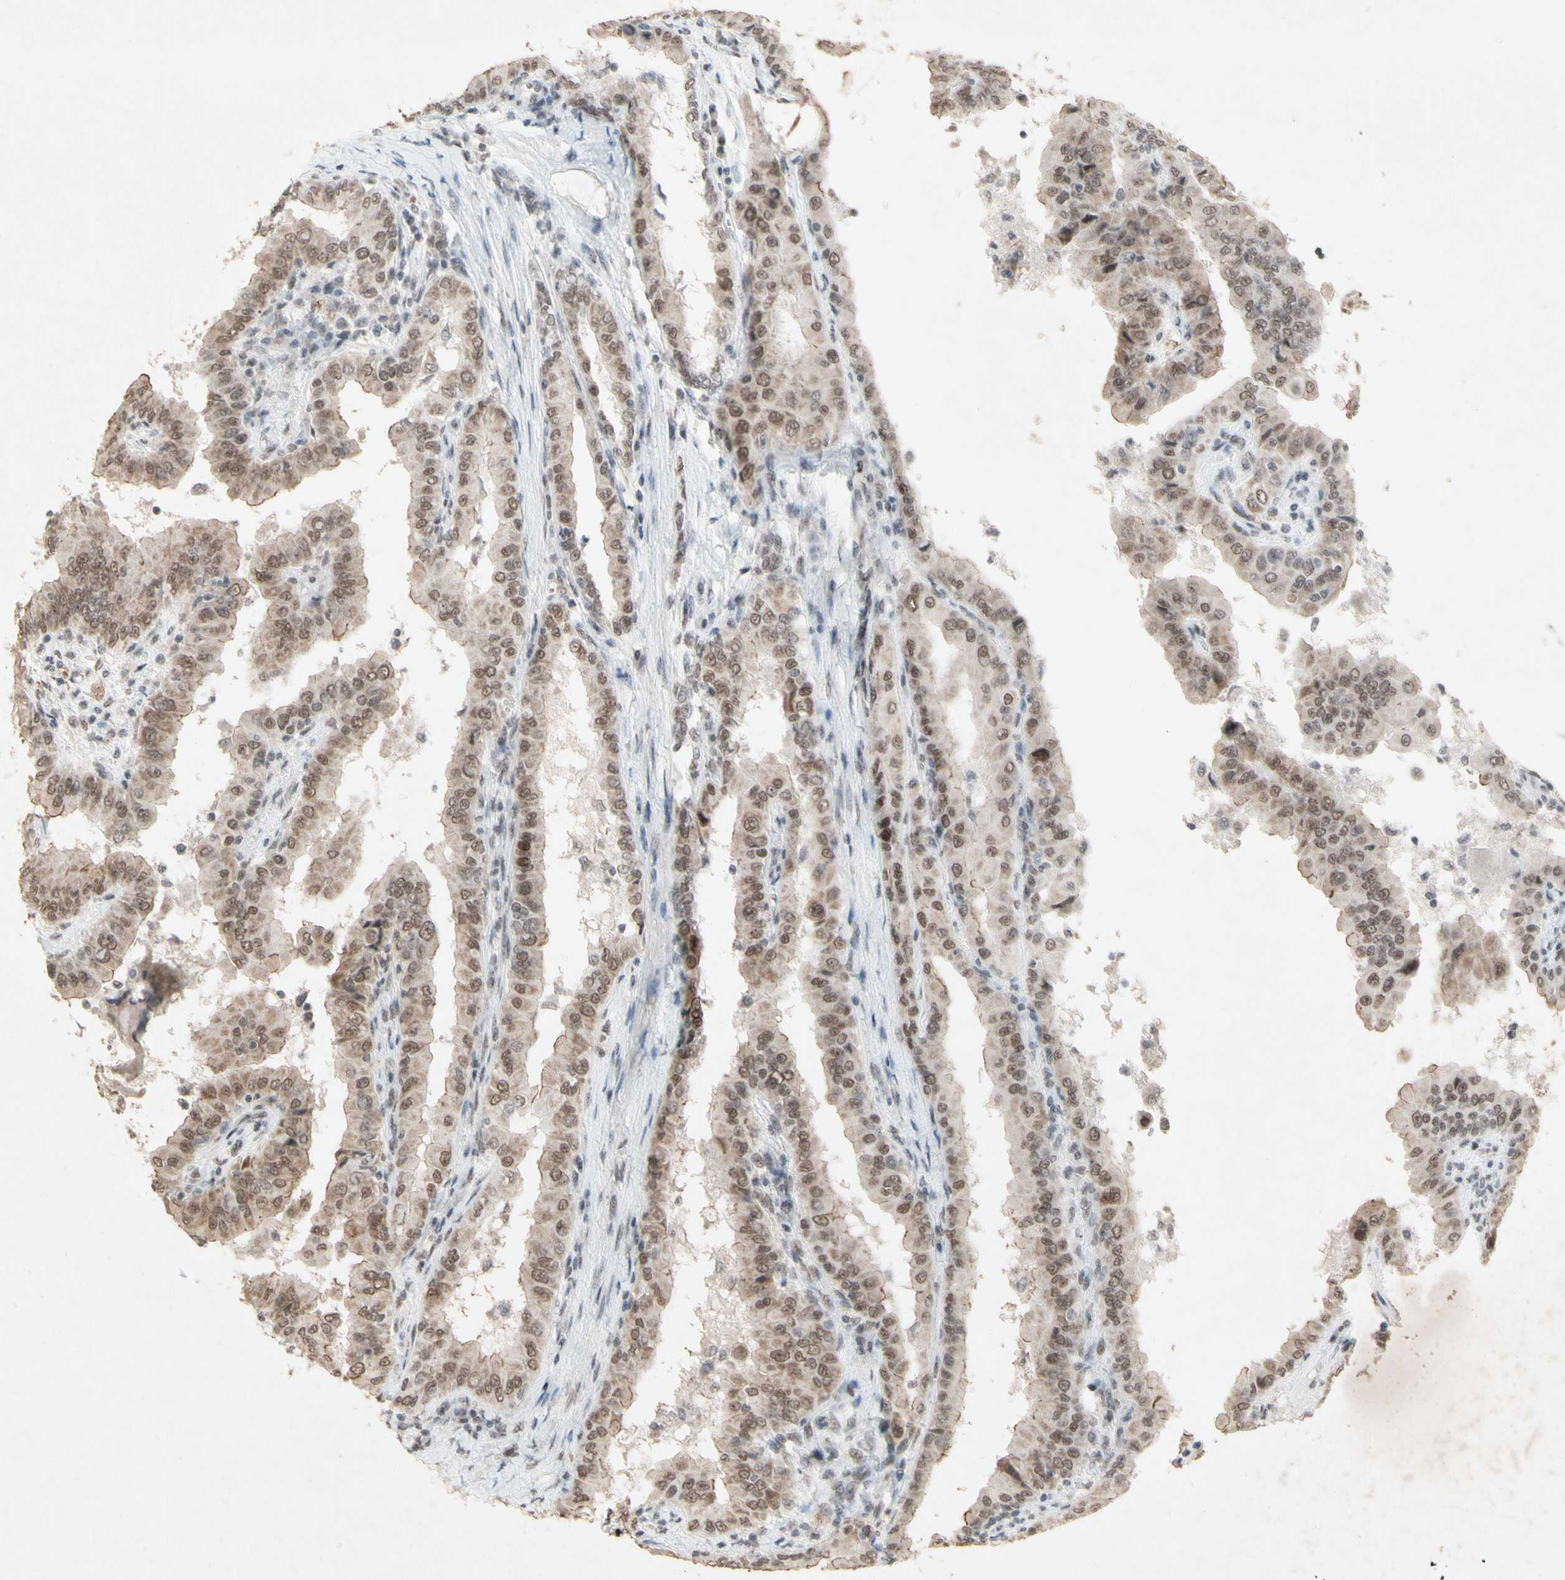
{"staining": {"intensity": "moderate", "quantity": ">75%", "location": "cytoplasmic/membranous,nuclear"}, "tissue": "thyroid cancer", "cell_type": "Tumor cells", "image_type": "cancer", "snomed": [{"axis": "morphology", "description": "Papillary adenocarcinoma, NOS"}, {"axis": "topography", "description": "Thyroid gland"}], "caption": "High-magnification brightfield microscopy of papillary adenocarcinoma (thyroid) stained with DAB (brown) and counterstained with hematoxylin (blue). tumor cells exhibit moderate cytoplasmic/membranous and nuclear positivity is appreciated in approximately>75% of cells.", "gene": "CENPB", "patient": {"sex": "male", "age": 33}}